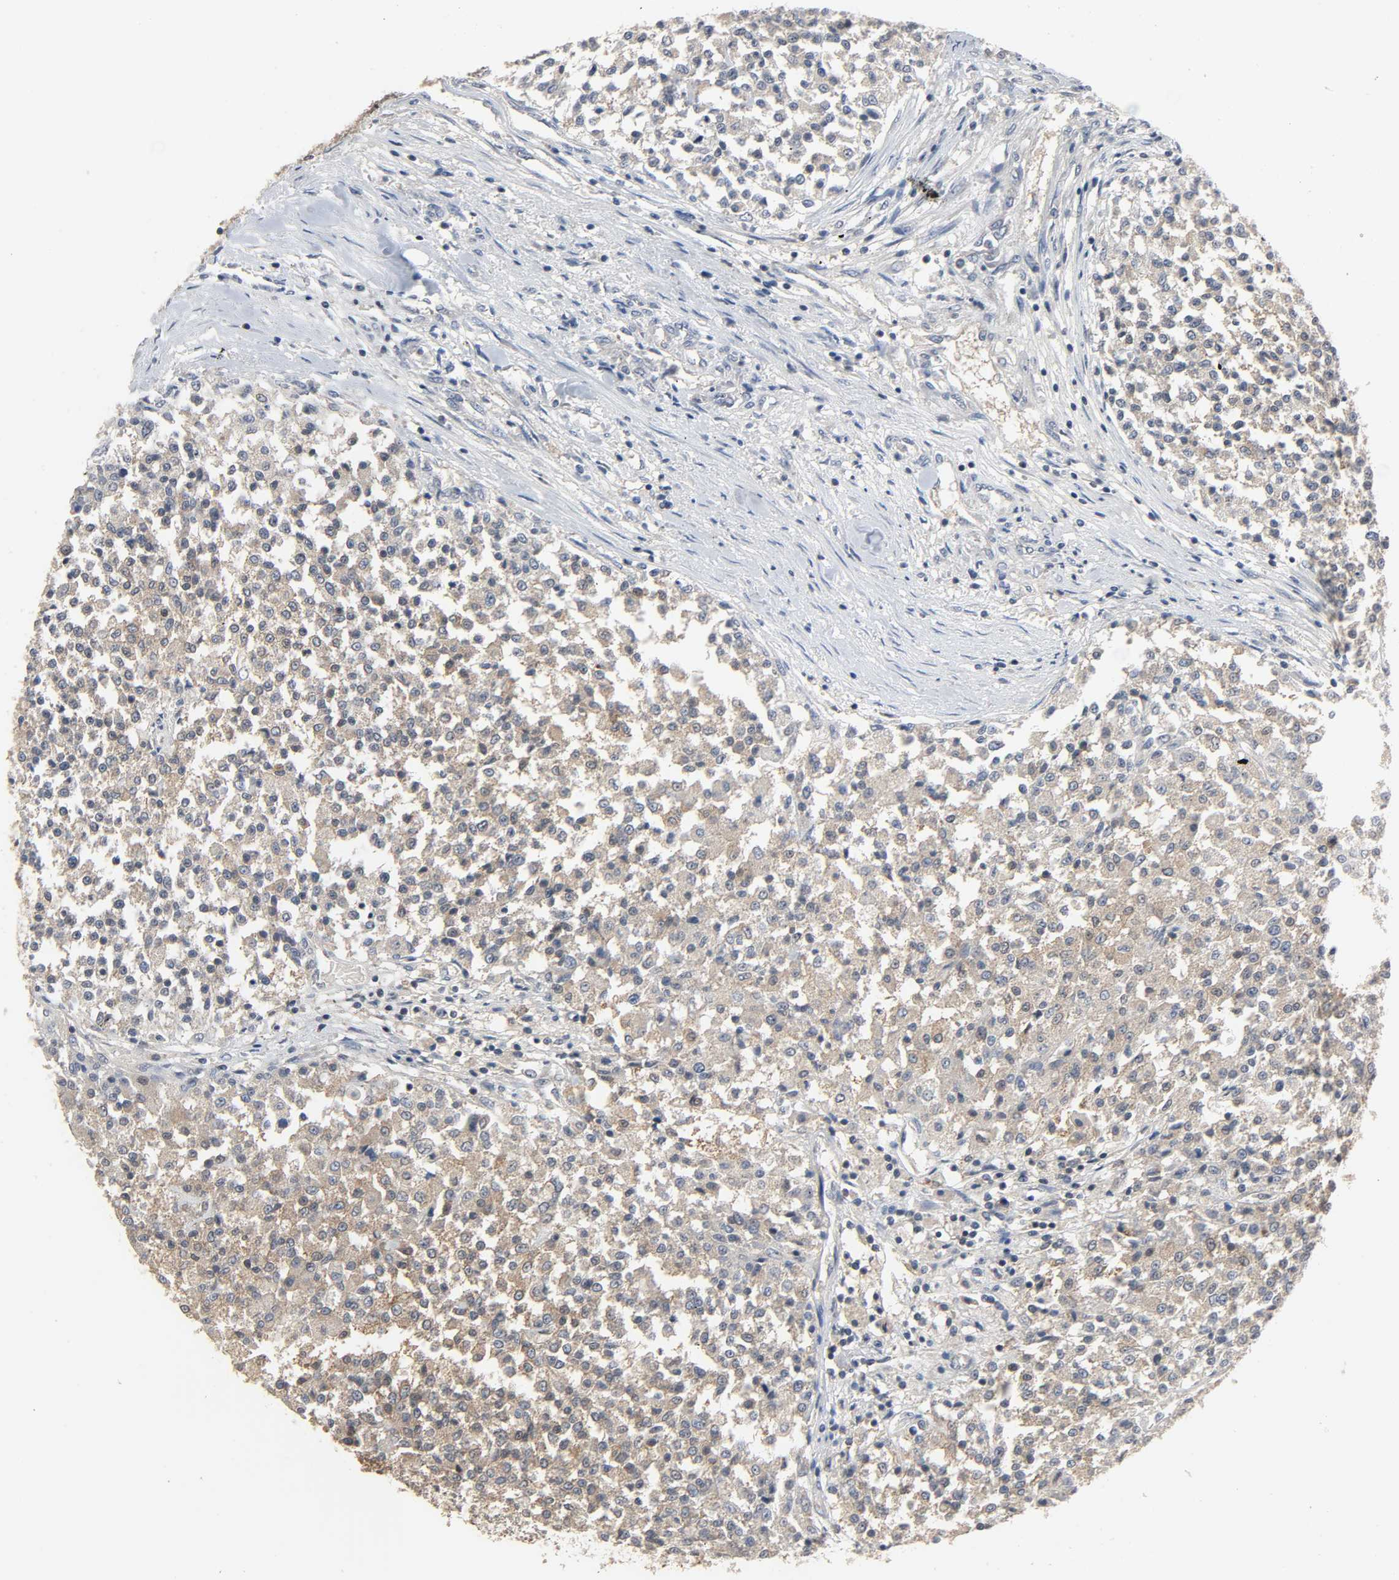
{"staining": {"intensity": "moderate", "quantity": ">75%", "location": "cytoplasmic/membranous"}, "tissue": "testis cancer", "cell_type": "Tumor cells", "image_type": "cancer", "snomed": [{"axis": "morphology", "description": "Seminoma, NOS"}, {"axis": "topography", "description": "Testis"}], "caption": "IHC of testis seminoma demonstrates medium levels of moderate cytoplasmic/membranous positivity in about >75% of tumor cells. The staining was performed using DAB to visualize the protein expression in brown, while the nuclei were stained in blue with hematoxylin (Magnification: 20x).", "gene": "PLEKHA2", "patient": {"sex": "male", "age": 59}}